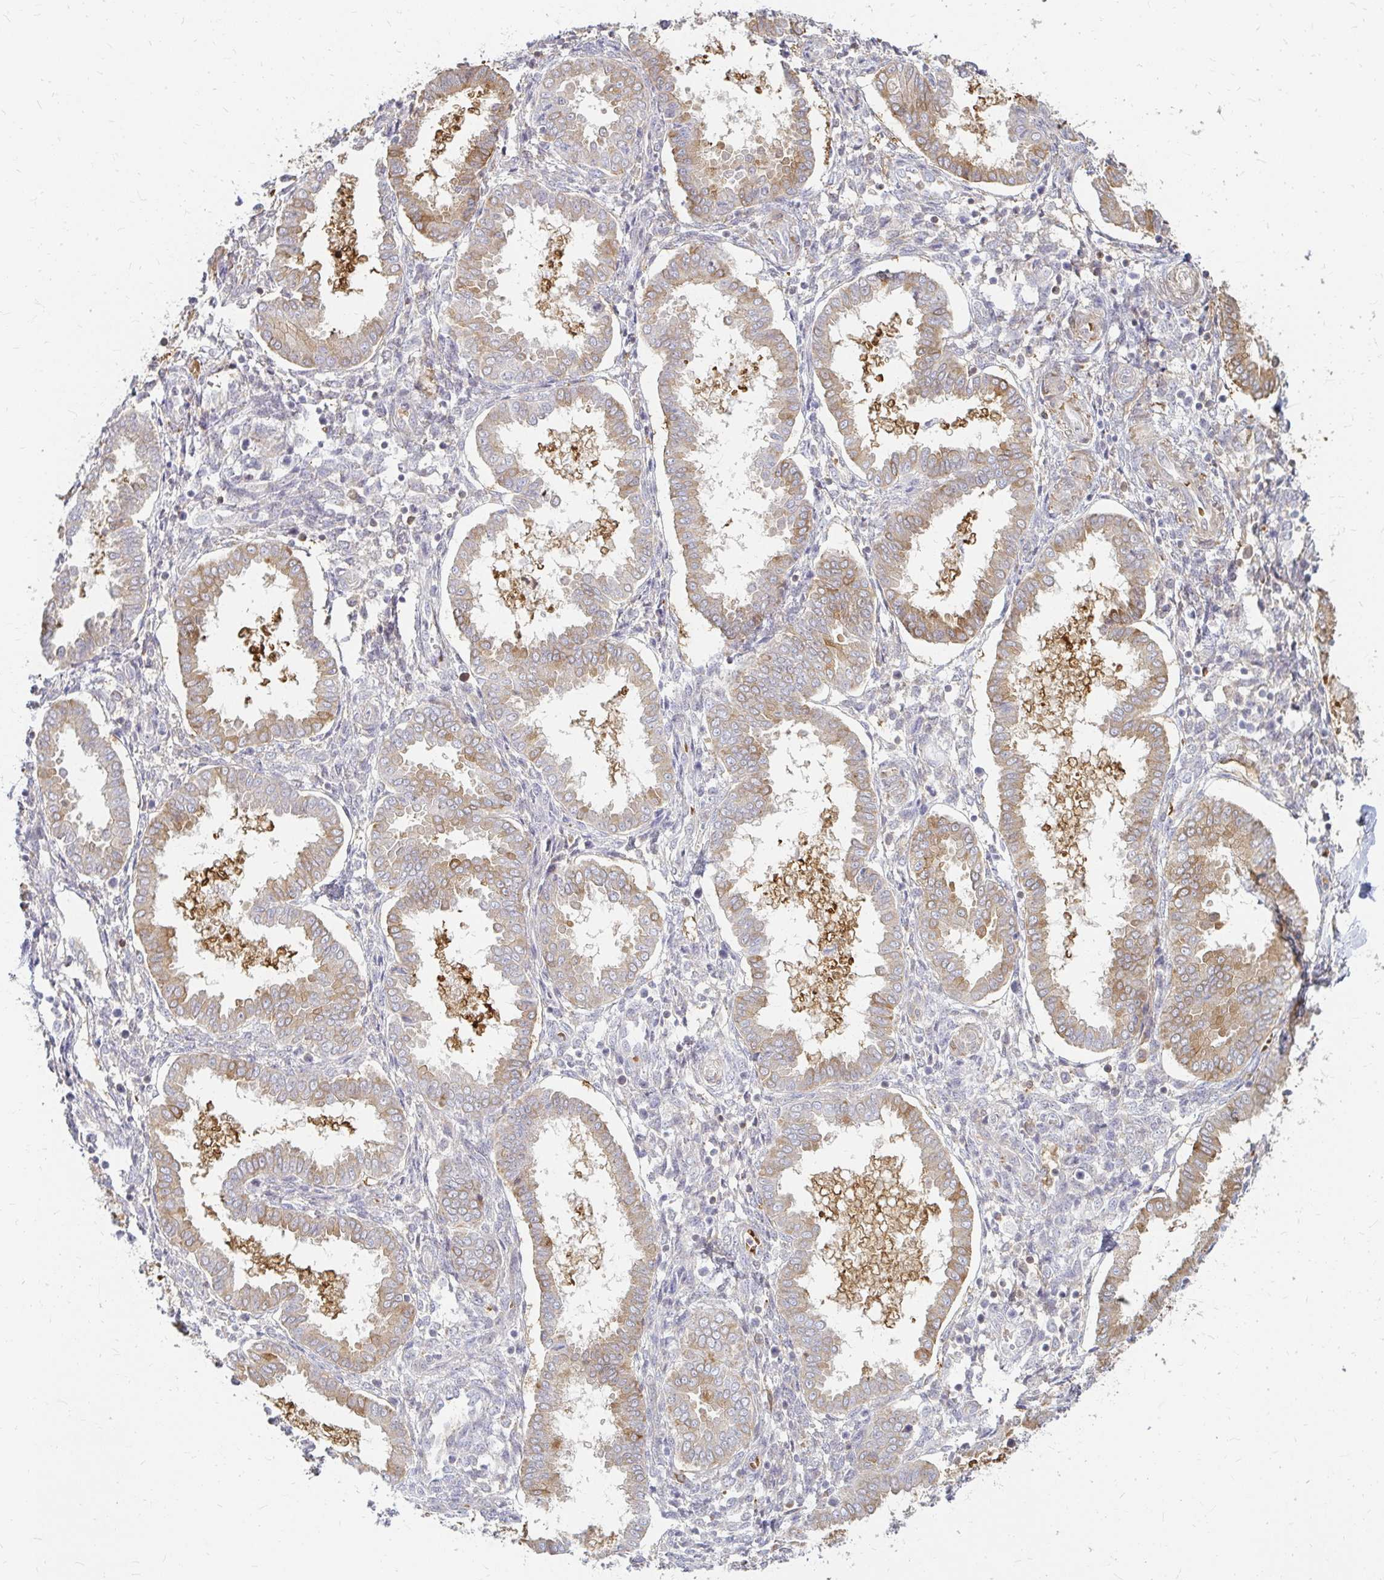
{"staining": {"intensity": "negative", "quantity": "none", "location": "none"}, "tissue": "endometrium", "cell_type": "Cells in endometrial stroma", "image_type": "normal", "snomed": [{"axis": "morphology", "description": "Normal tissue, NOS"}, {"axis": "topography", "description": "Endometrium"}], "caption": "DAB immunohistochemical staining of normal endometrium exhibits no significant staining in cells in endometrial stroma.", "gene": "CAST", "patient": {"sex": "female", "age": 24}}